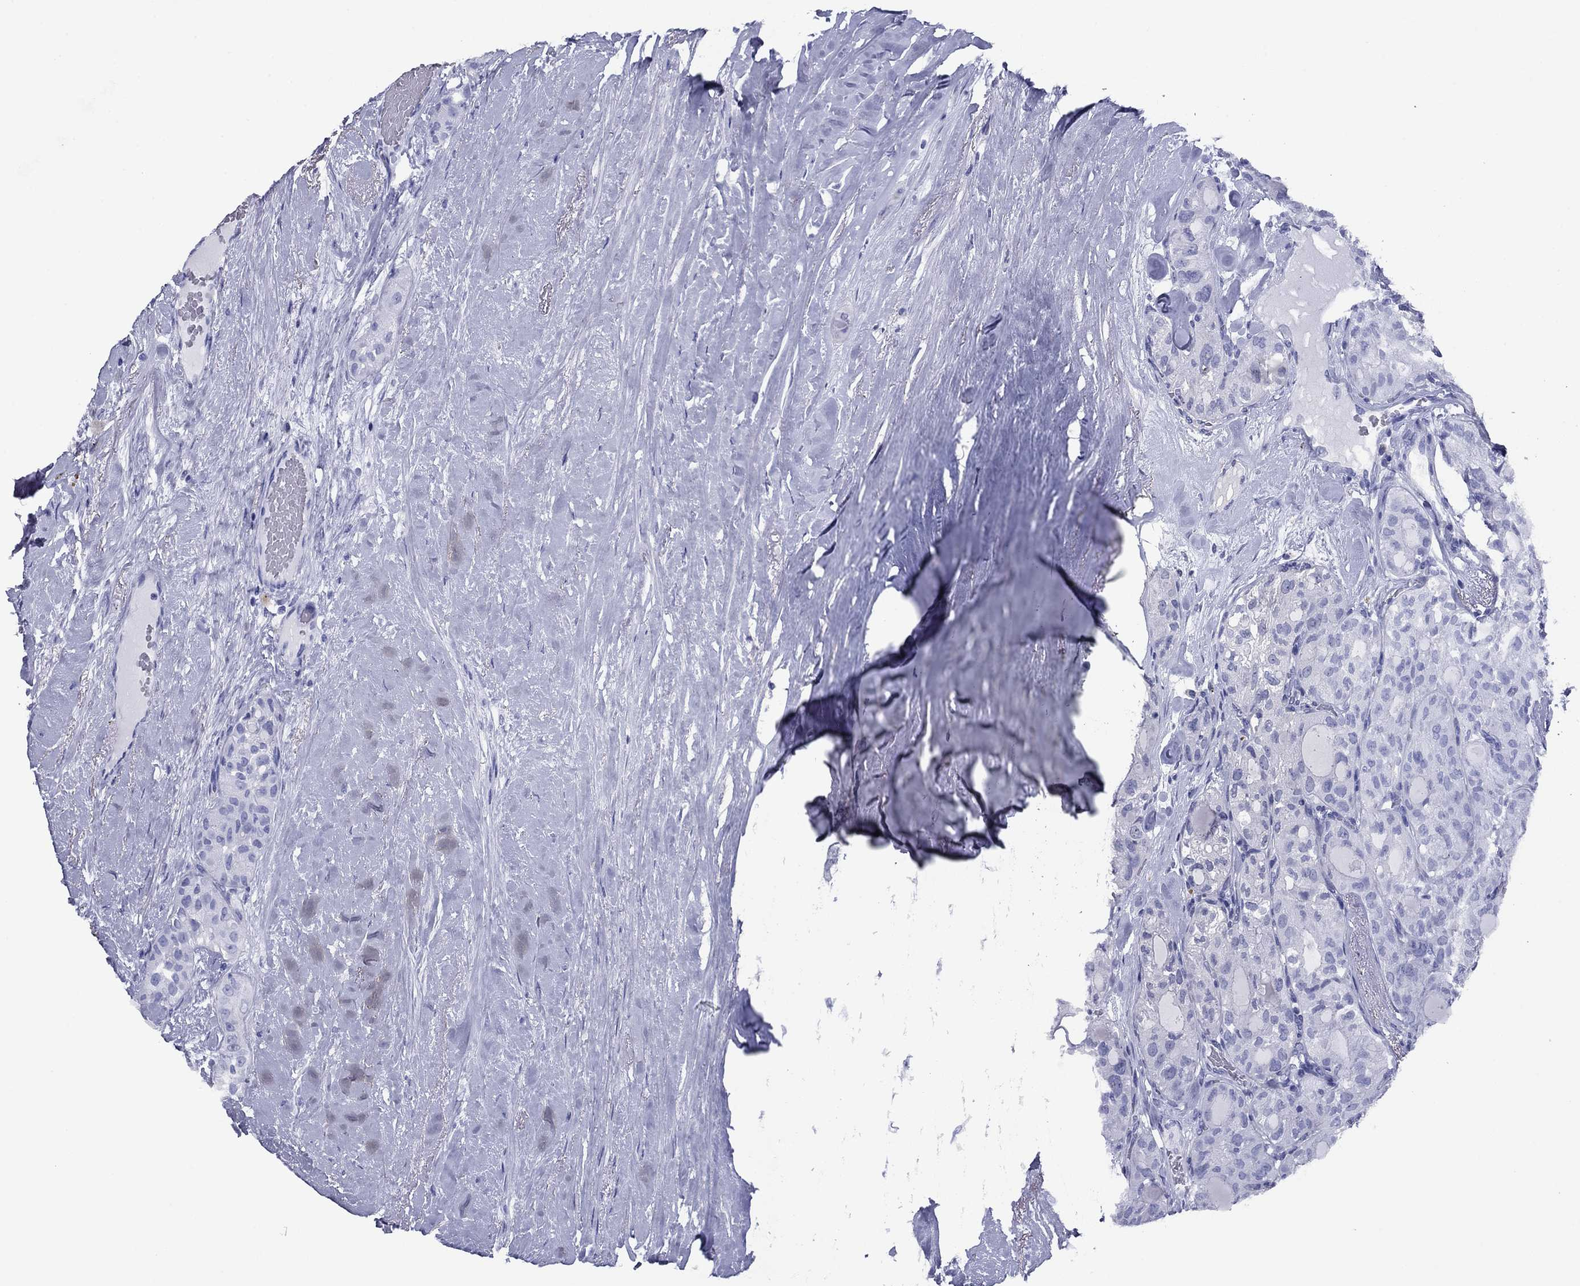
{"staining": {"intensity": "negative", "quantity": "none", "location": "none"}, "tissue": "thyroid cancer", "cell_type": "Tumor cells", "image_type": "cancer", "snomed": [{"axis": "morphology", "description": "Follicular adenoma carcinoma, NOS"}, {"axis": "topography", "description": "Thyroid gland"}], "caption": "Immunohistochemistry (IHC) of follicular adenoma carcinoma (thyroid) exhibits no staining in tumor cells. (Immunohistochemistry, brightfield microscopy, high magnification).", "gene": "HAO1", "patient": {"sex": "male", "age": 75}}